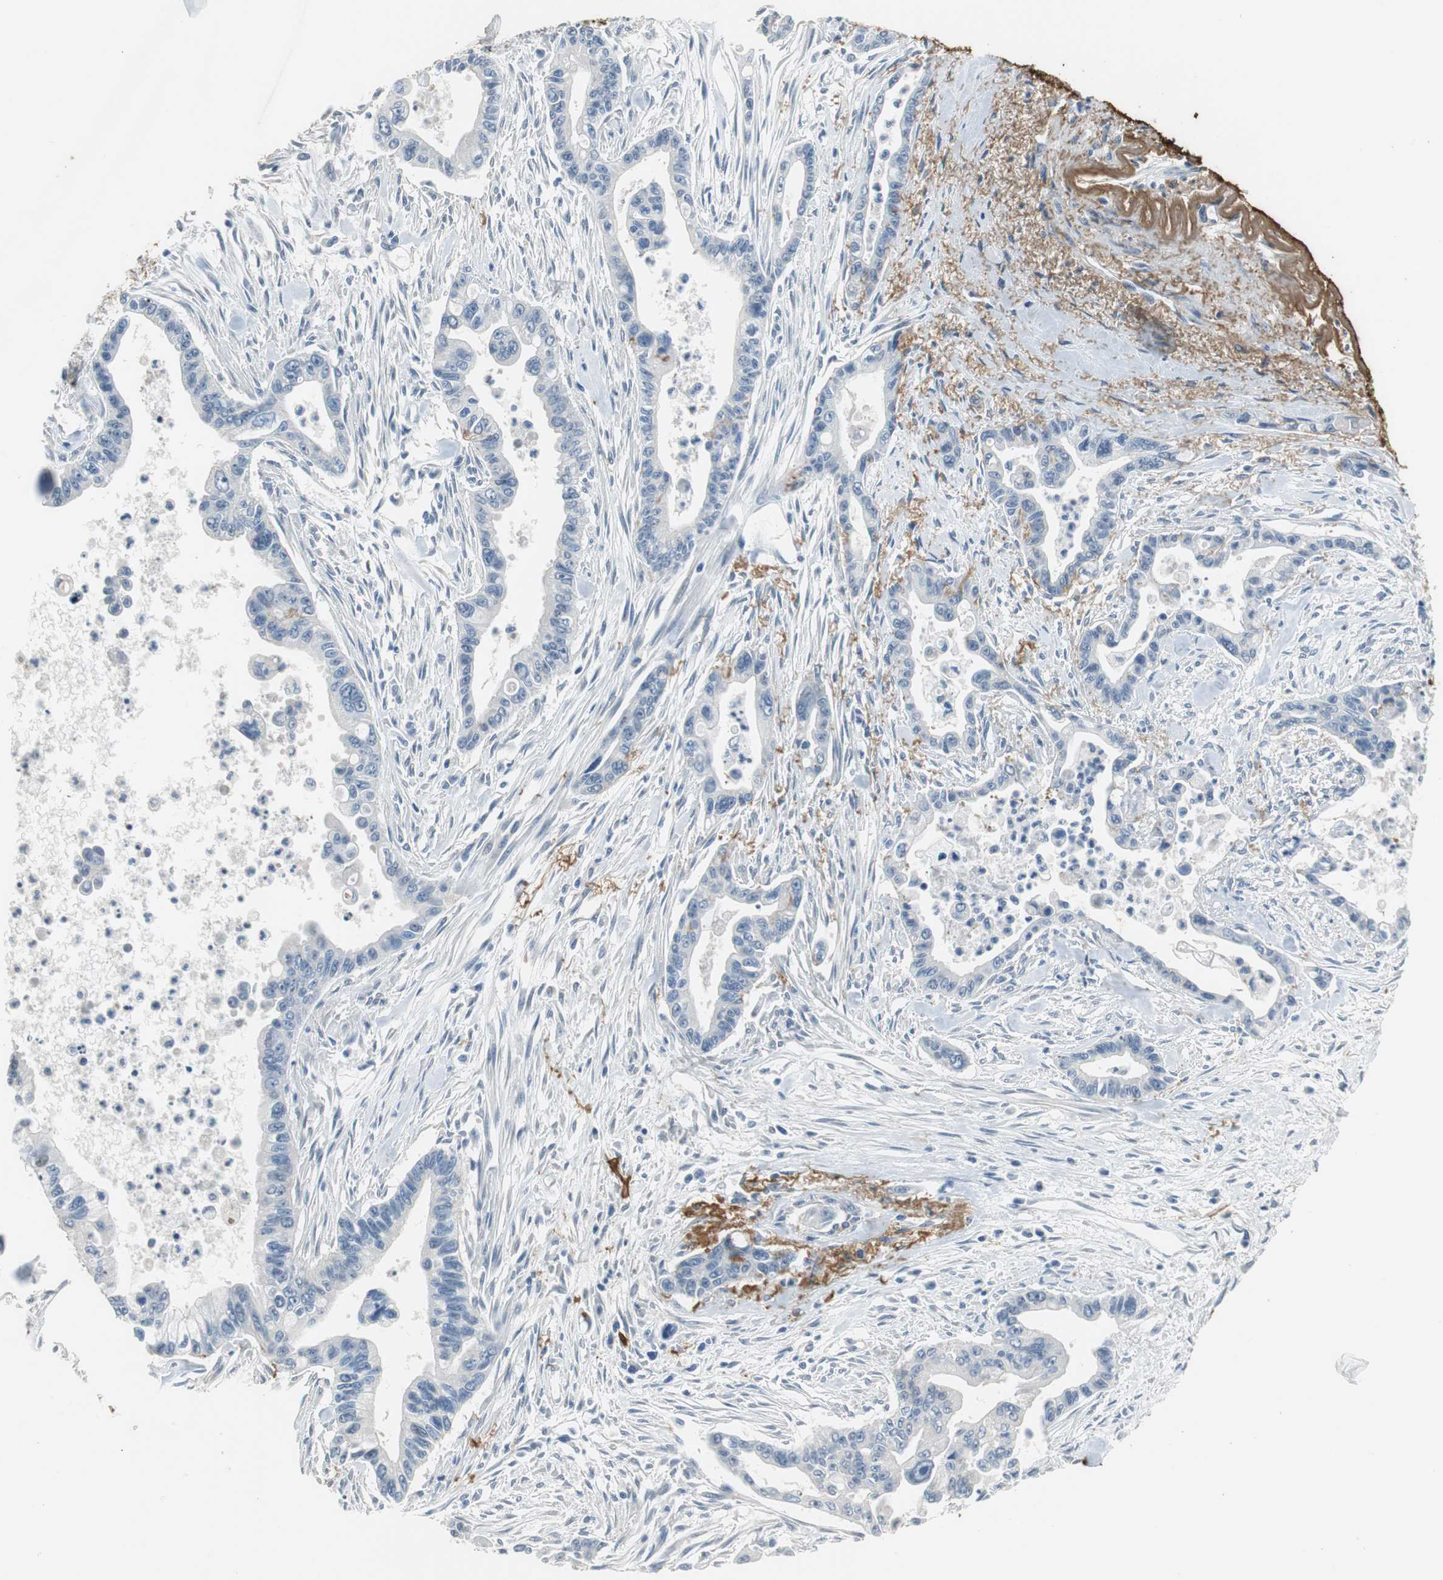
{"staining": {"intensity": "negative", "quantity": "none", "location": "none"}, "tissue": "pancreatic cancer", "cell_type": "Tumor cells", "image_type": "cancer", "snomed": [{"axis": "morphology", "description": "Adenocarcinoma, NOS"}, {"axis": "topography", "description": "Pancreas"}], "caption": "This is an IHC micrograph of pancreatic cancer. There is no expression in tumor cells.", "gene": "MUC7", "patient": {"sex": "male", "age": 70}}